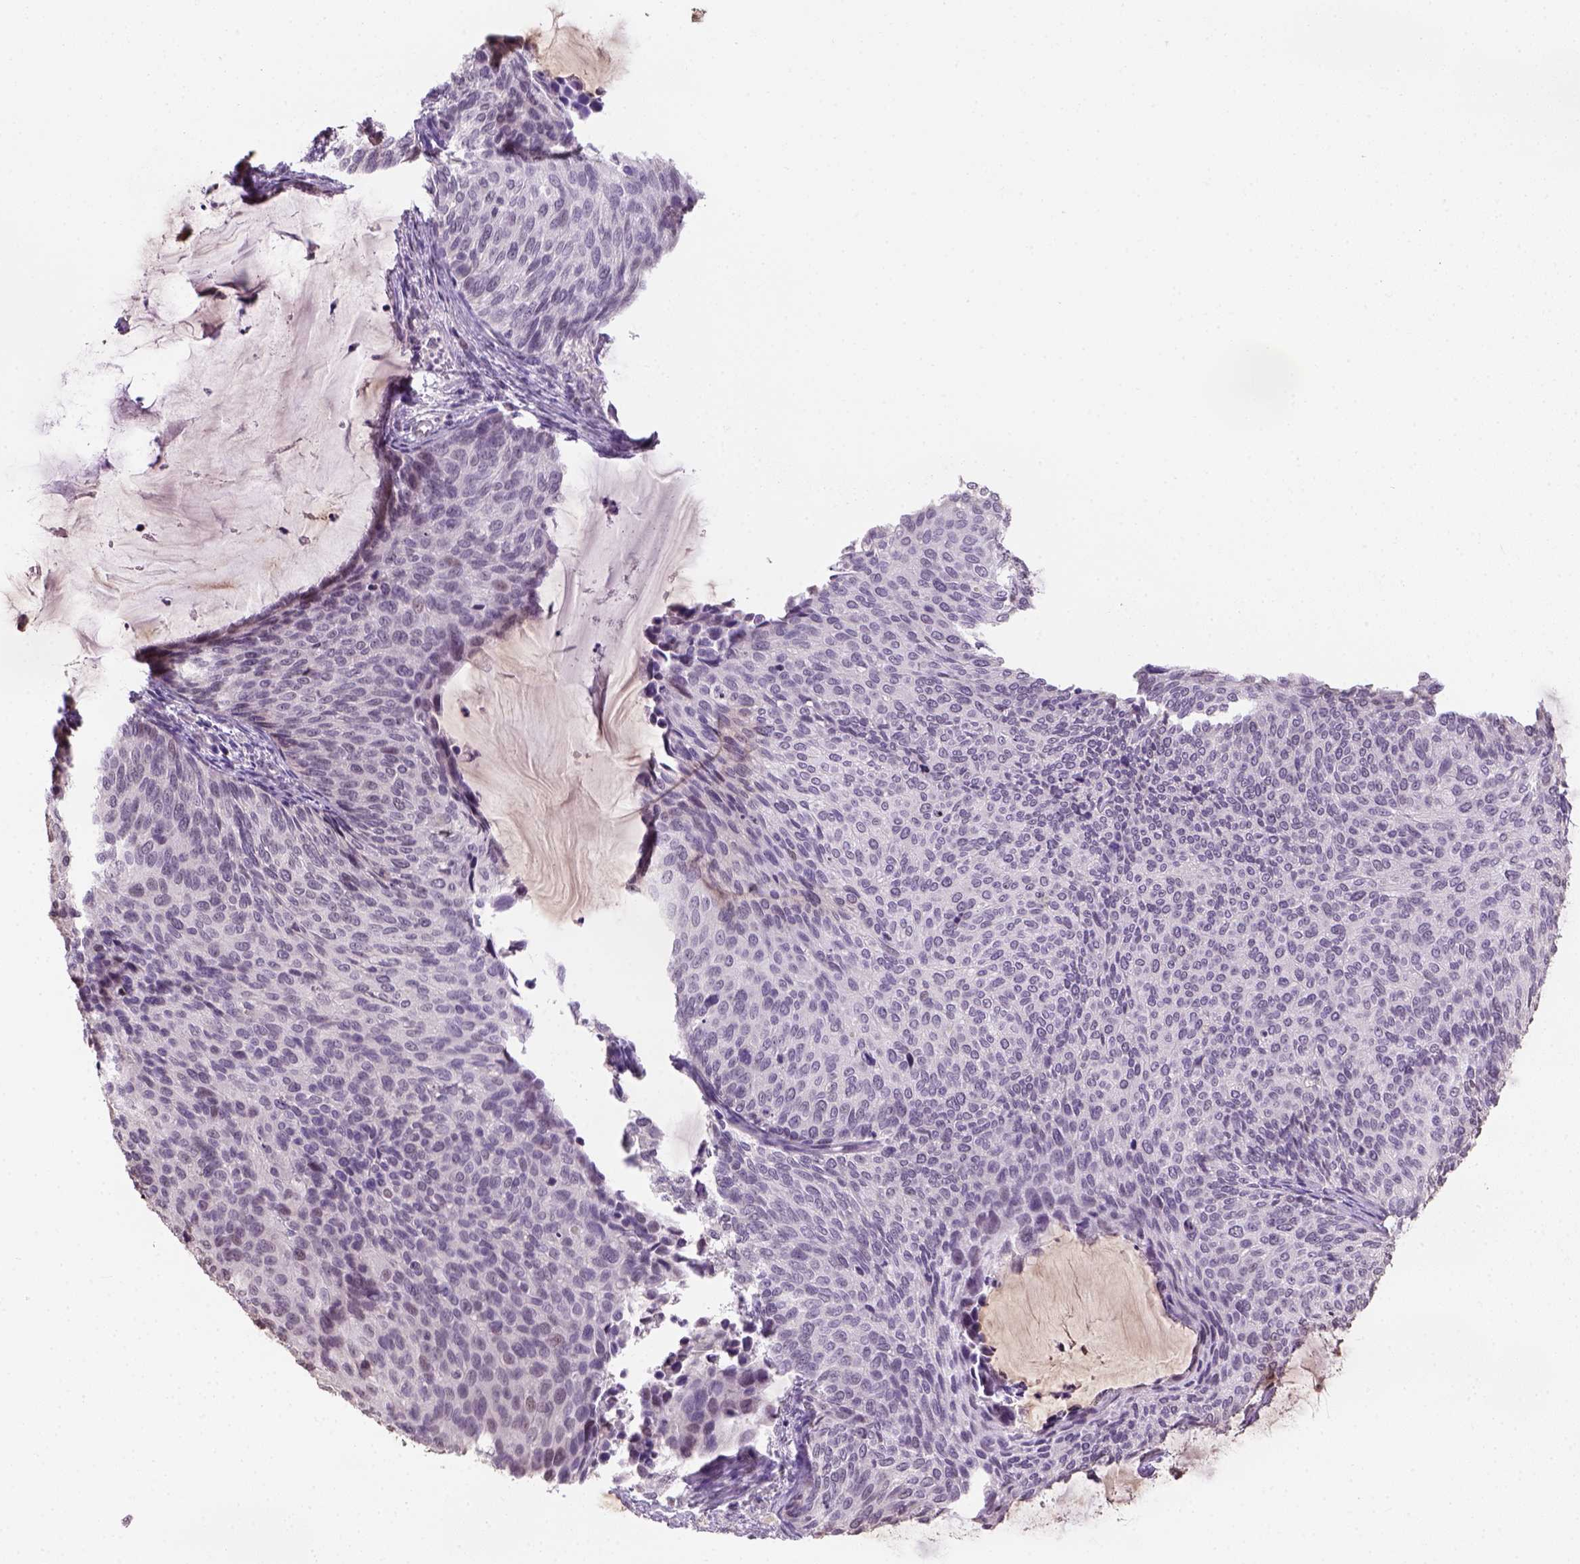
{"staining": {"intensity": "negative", "quantity": "none", "location": "none"}, "tissue": "cervical cancer", "cell_type": "Tumor cells", "image_type": "cancer", "snomed": [{"axis": "morphology", "description": "Squamous cell carcinoma, NOS"}, {"axis": "topography", "description": "Cervix"}], "caption": "Immunohistochemistry (IHC) histopathology image of cervical squamous cell carcinoma stained for a protein (brown), which exhibits no positivity in tumor cells.", "gene": "DDX50", "patient": {"sex": "female", "age": 36}}